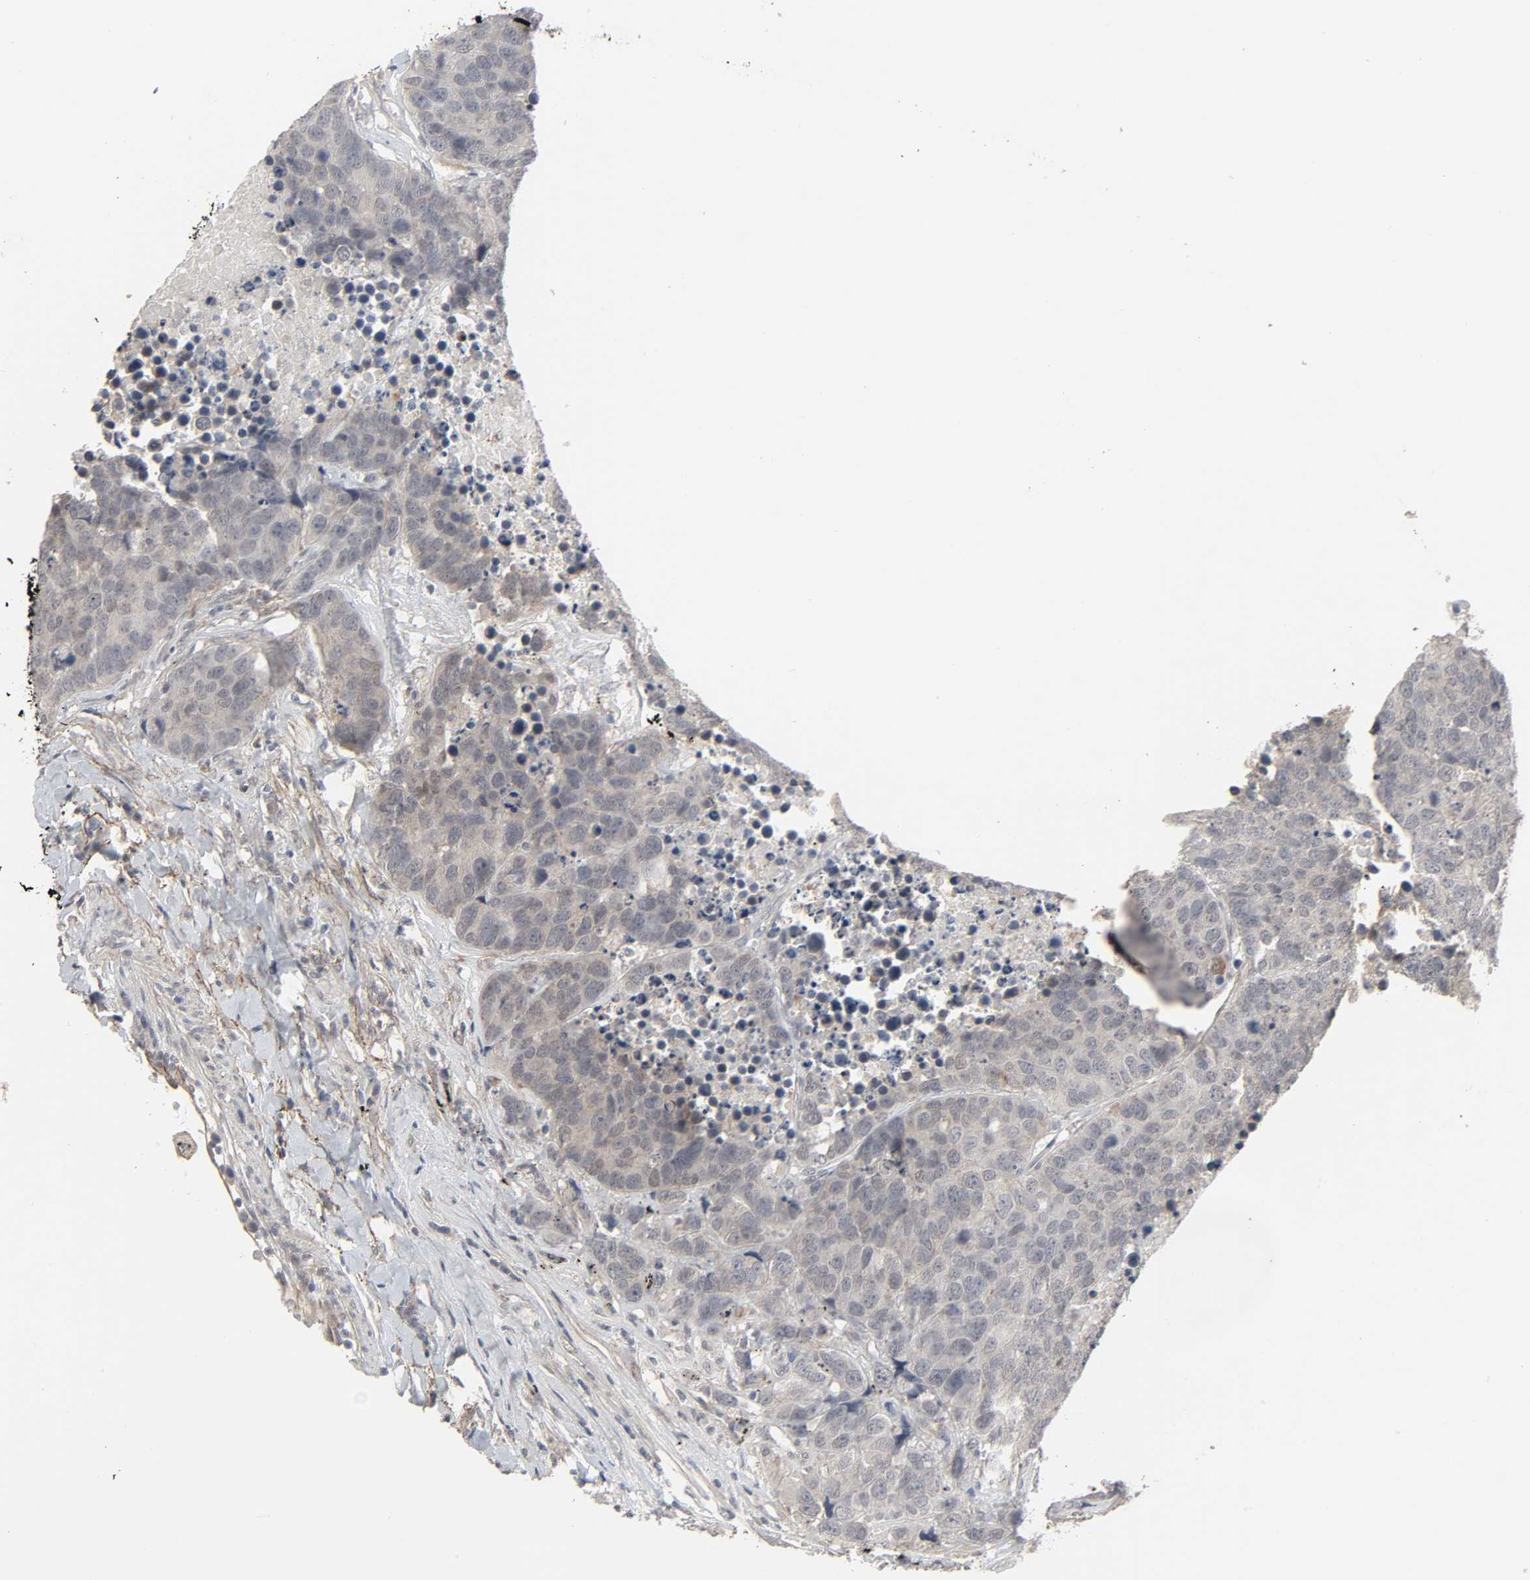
{"staining": {"intensity": "negative", "quantity": "none", "location": "none"}, "tissue": "carcinoid", "cell_type": "Tumor cells", "image_type": "cancer", "snomed": [{"axis": "morphology", "description": "Carcinoid, malignant, NOS"}, {"axis": "topography", "description": "Lung"}], "caption": "DAB immunohistochemical staining of malignant carcinoid shows no significant staining in tumor cells.", "gene": "ZNF222", "patient": {"sex": "male", "age": 60}}